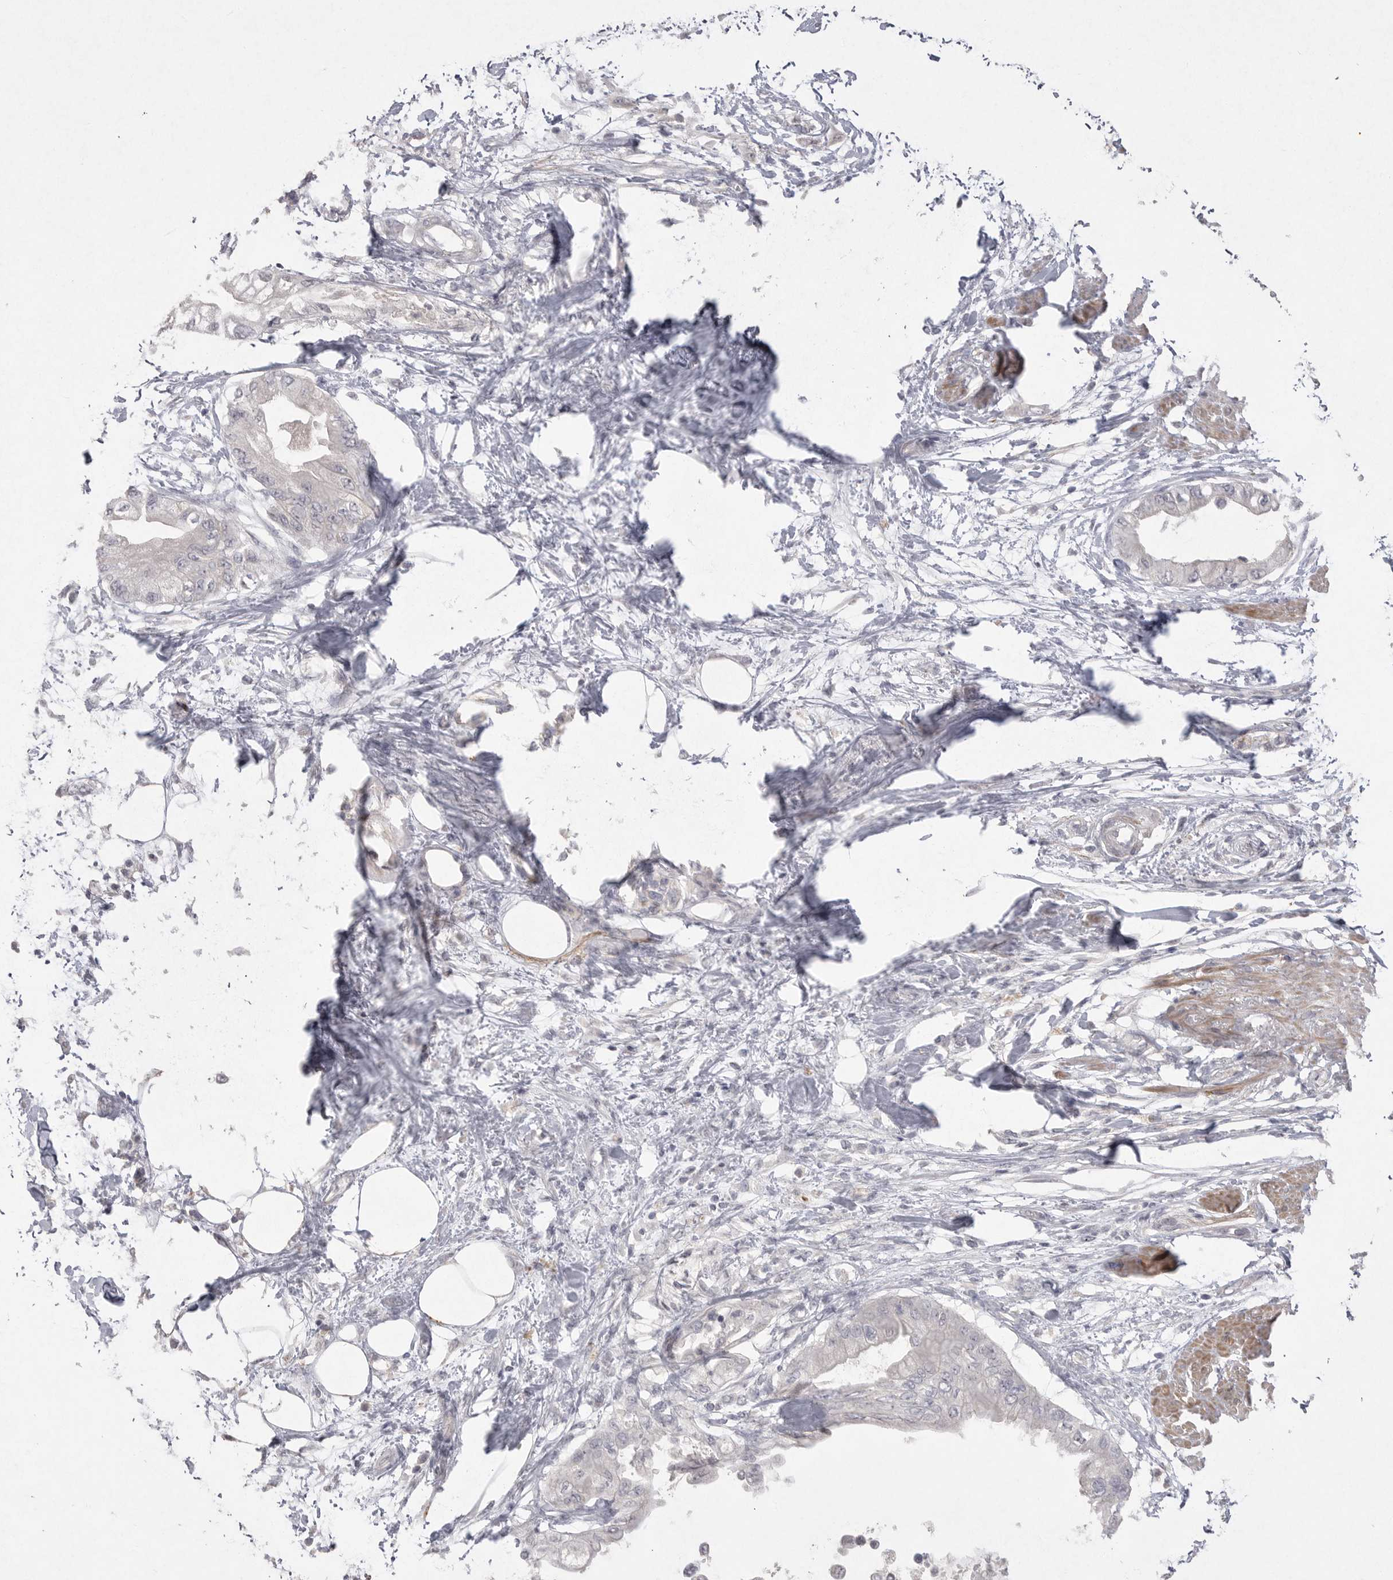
{"staining": {"intensity": "negative", "quantity": "none", "location": "none"}, "tissue": "pancreatic cancer", "cell_type": "Tumor cells", "image_type": "cancer", "snomed": [{"axis": "morphology", "description": "Normal tissue, NOS"}, {"axis": "morphology", "description": "Adenocarcinoma, NOS"}, {"axis": "topography", "description": "Pancreas"}, {"axis": "topography", "description": "Duodenum"}], "caption": "The immunohistochemistry (IHC) photomicrograph has no significant positivity in tumor cells of pancreatic cancer tissue.", "gene": "VANGL2", "patient": {"sex": "female", "age": 60}}